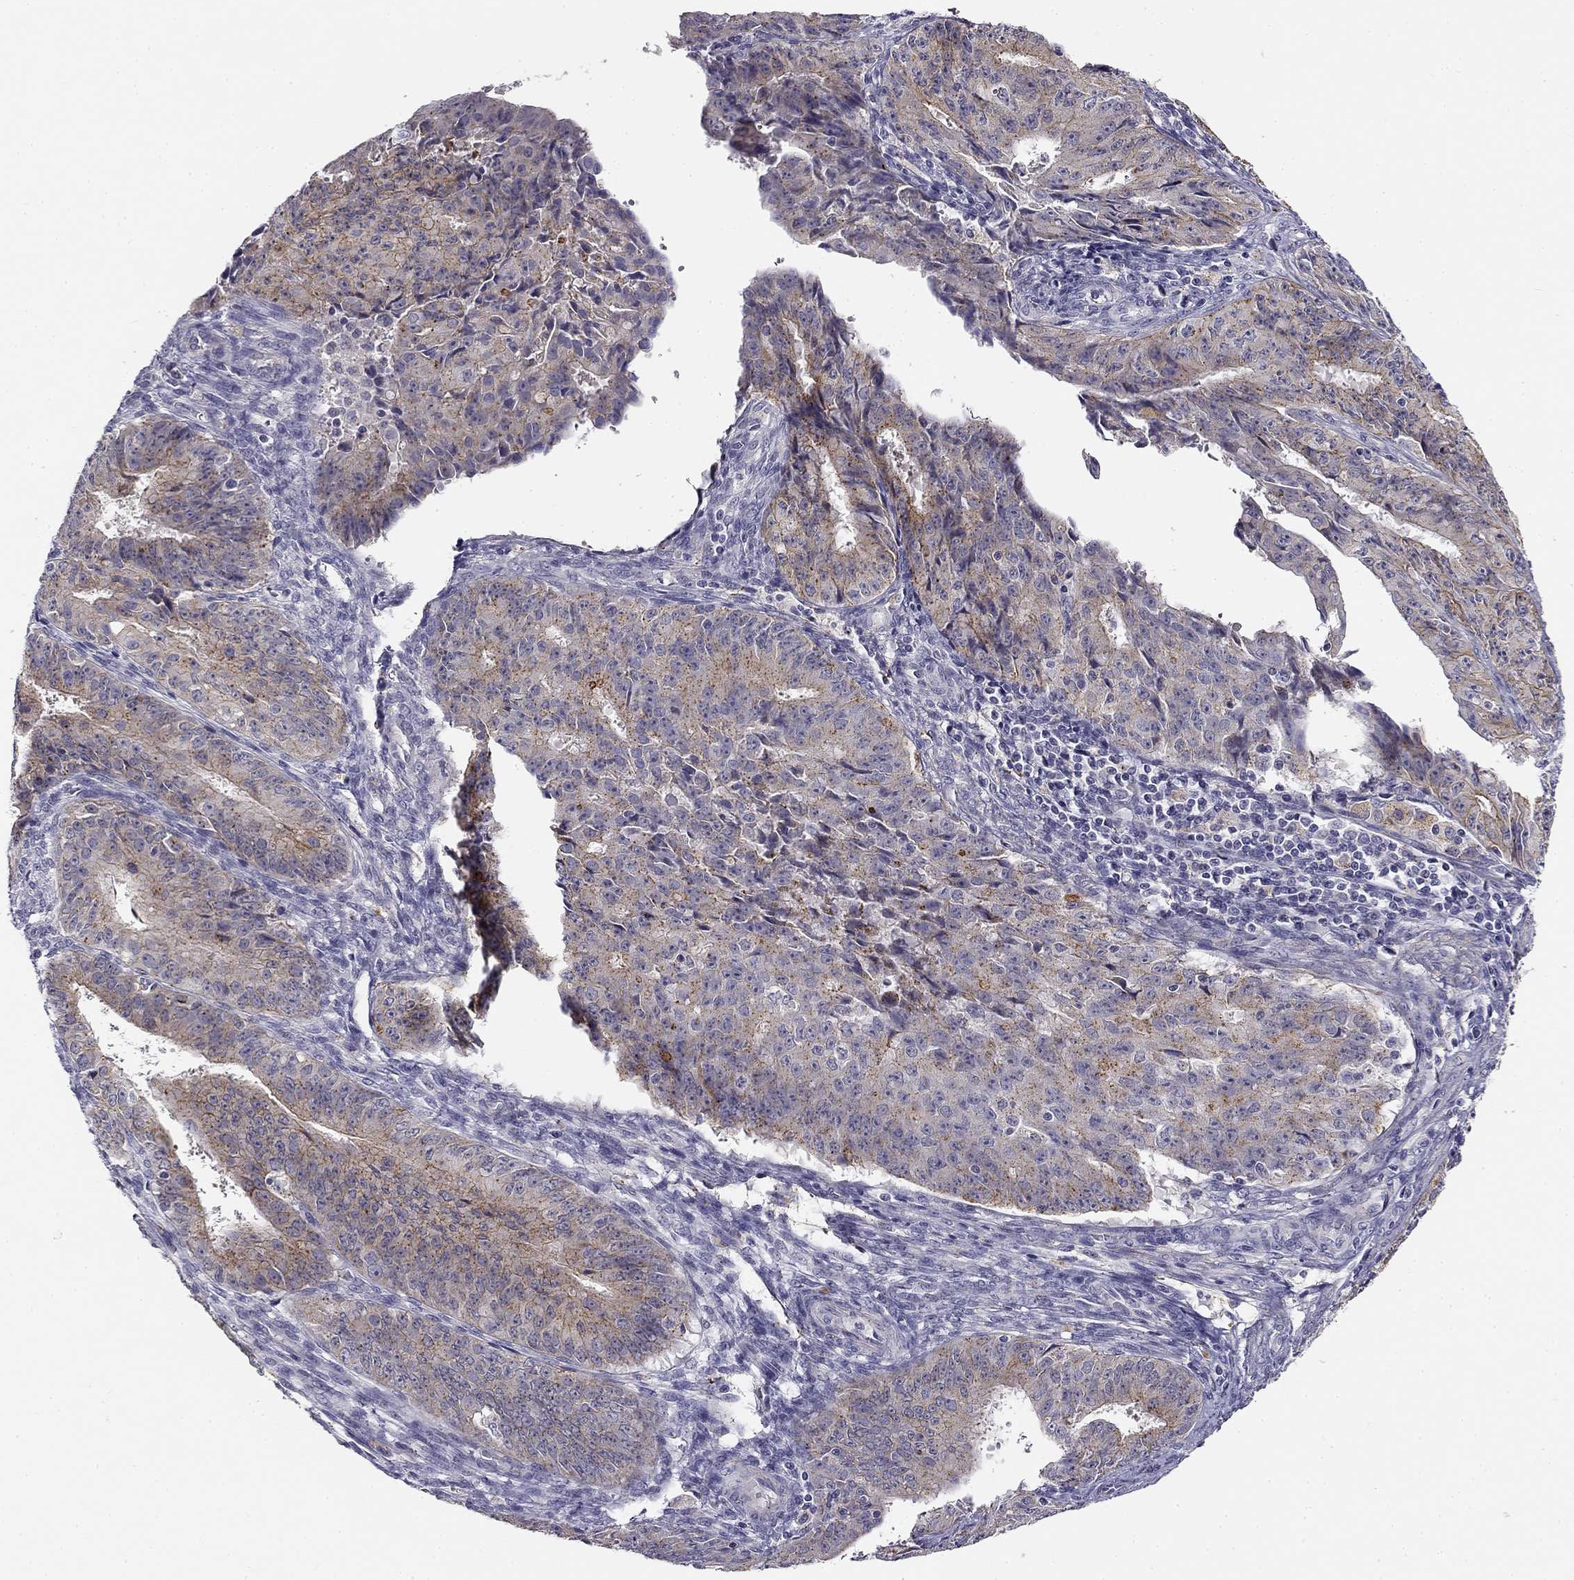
{"staining": {"intensity": "strong", "quantity": "<25%", "location": "cytoplasmic/membranous"}, "tissue": "ovarian cancer", "cell_type": "Tumor cells", "image_type": "cancer", "snomed": [{"axis": "morphology", "description": "Carcinoma, endometroid"}, {"axis": "topography", "description": "Ovary"}], "caption": "High-magnification brightfield microscopy of endometroid carcinoma (ovarian) stained with DAB (brown) and counterstained with hematoxylin (blue). tumor cells exhibit strong cytoplasmic/membranous staining is appreciated in about<25% of cells.", "gene": "CNR1", "patient": {"sex": "female", "age": 42}}